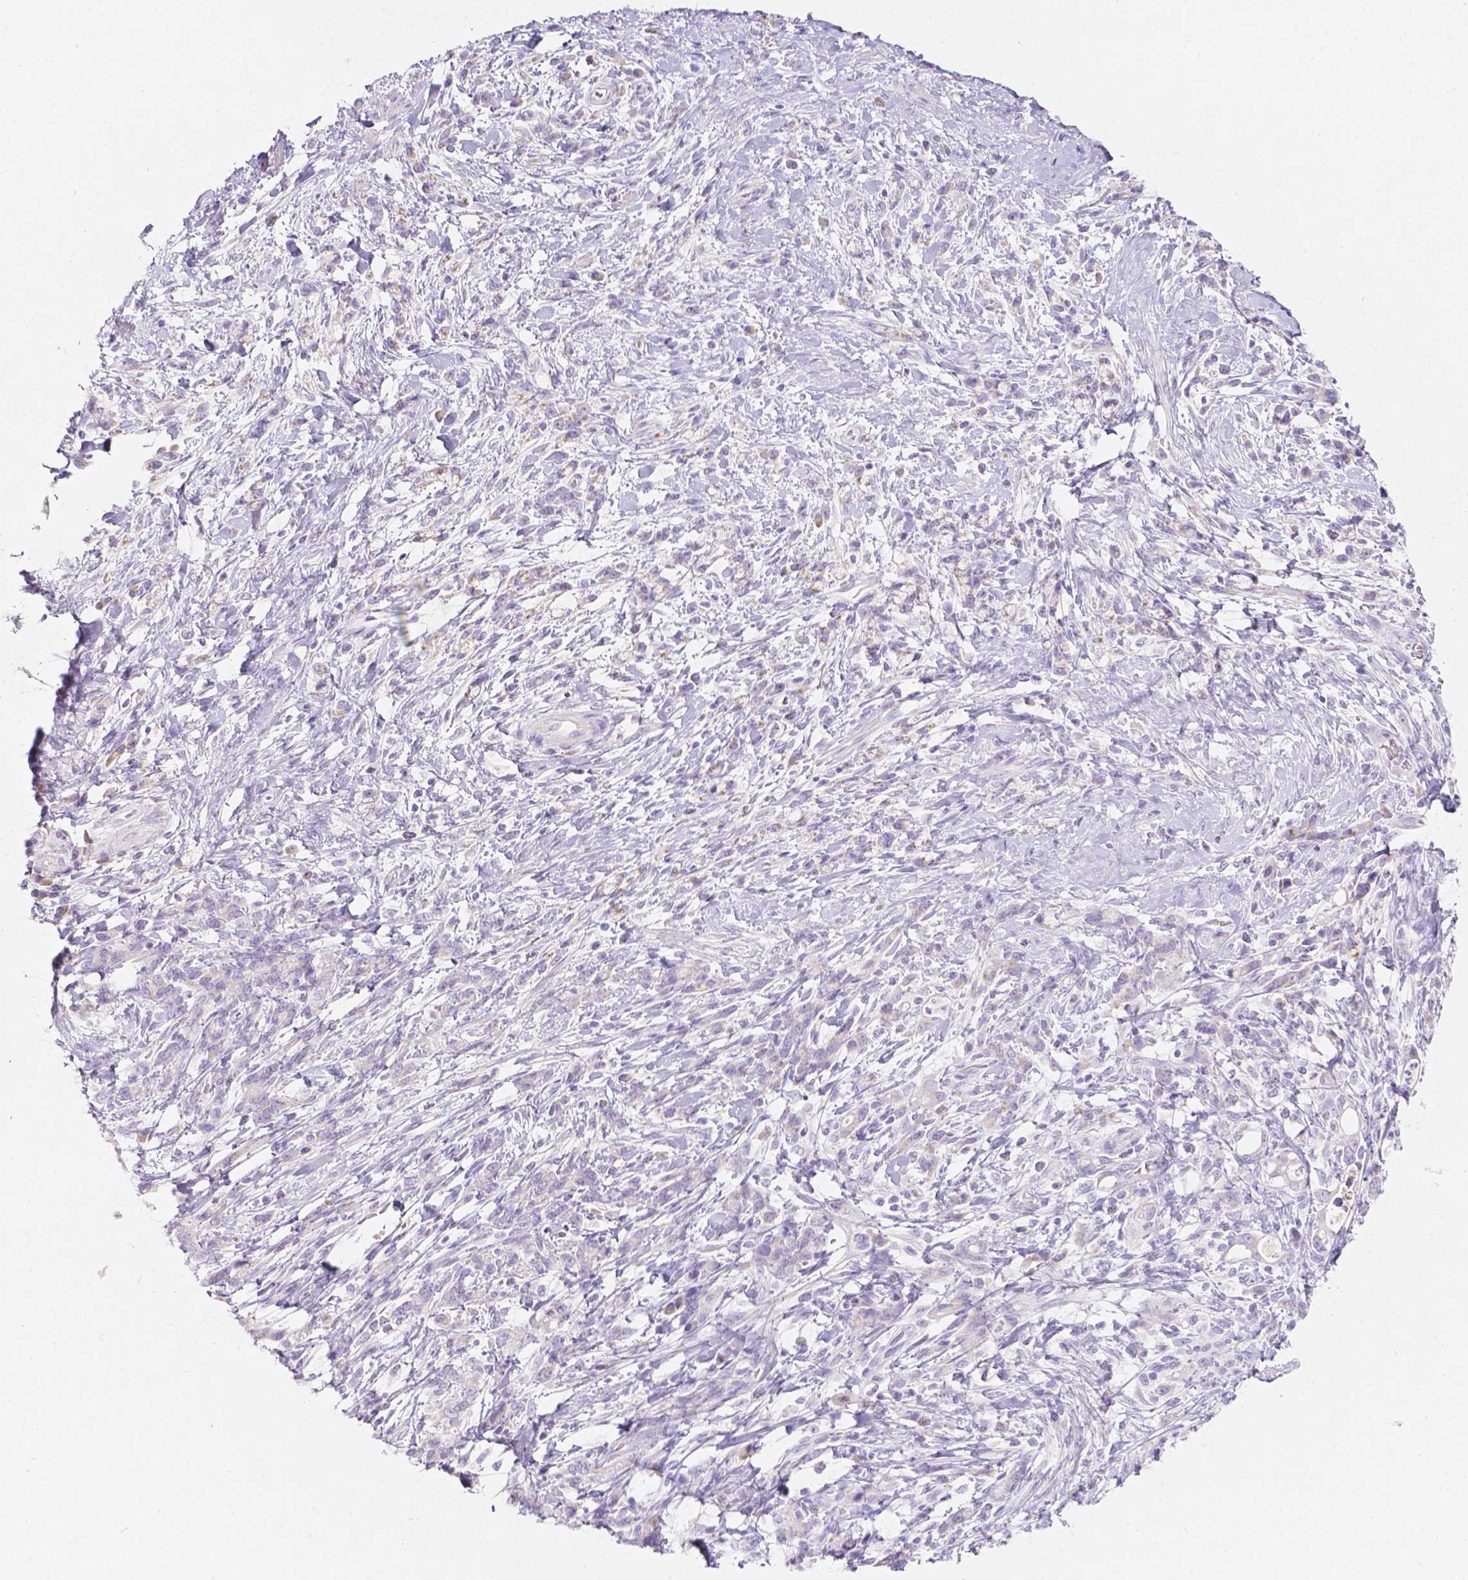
{"staining": {"intensity": "negative", "quantity": "none", "location": "none"}, "tissue": "stomach cancer", "cell_type": "Tumor cells", "image_type": "cancer", "snomed": [{"axis": "morphology", "description": "Adenocarcinoma, NOS"}, {"axis": "topography", "description": "Stomach"}], "caption": "Adenocarcinoma (stomach) stained for a protein using immunohistochemistry (IHC) exhibits no positivity tumor cells.", "gene": "GAL3ST2", "patient": {"sex": "female", "age": 57}}